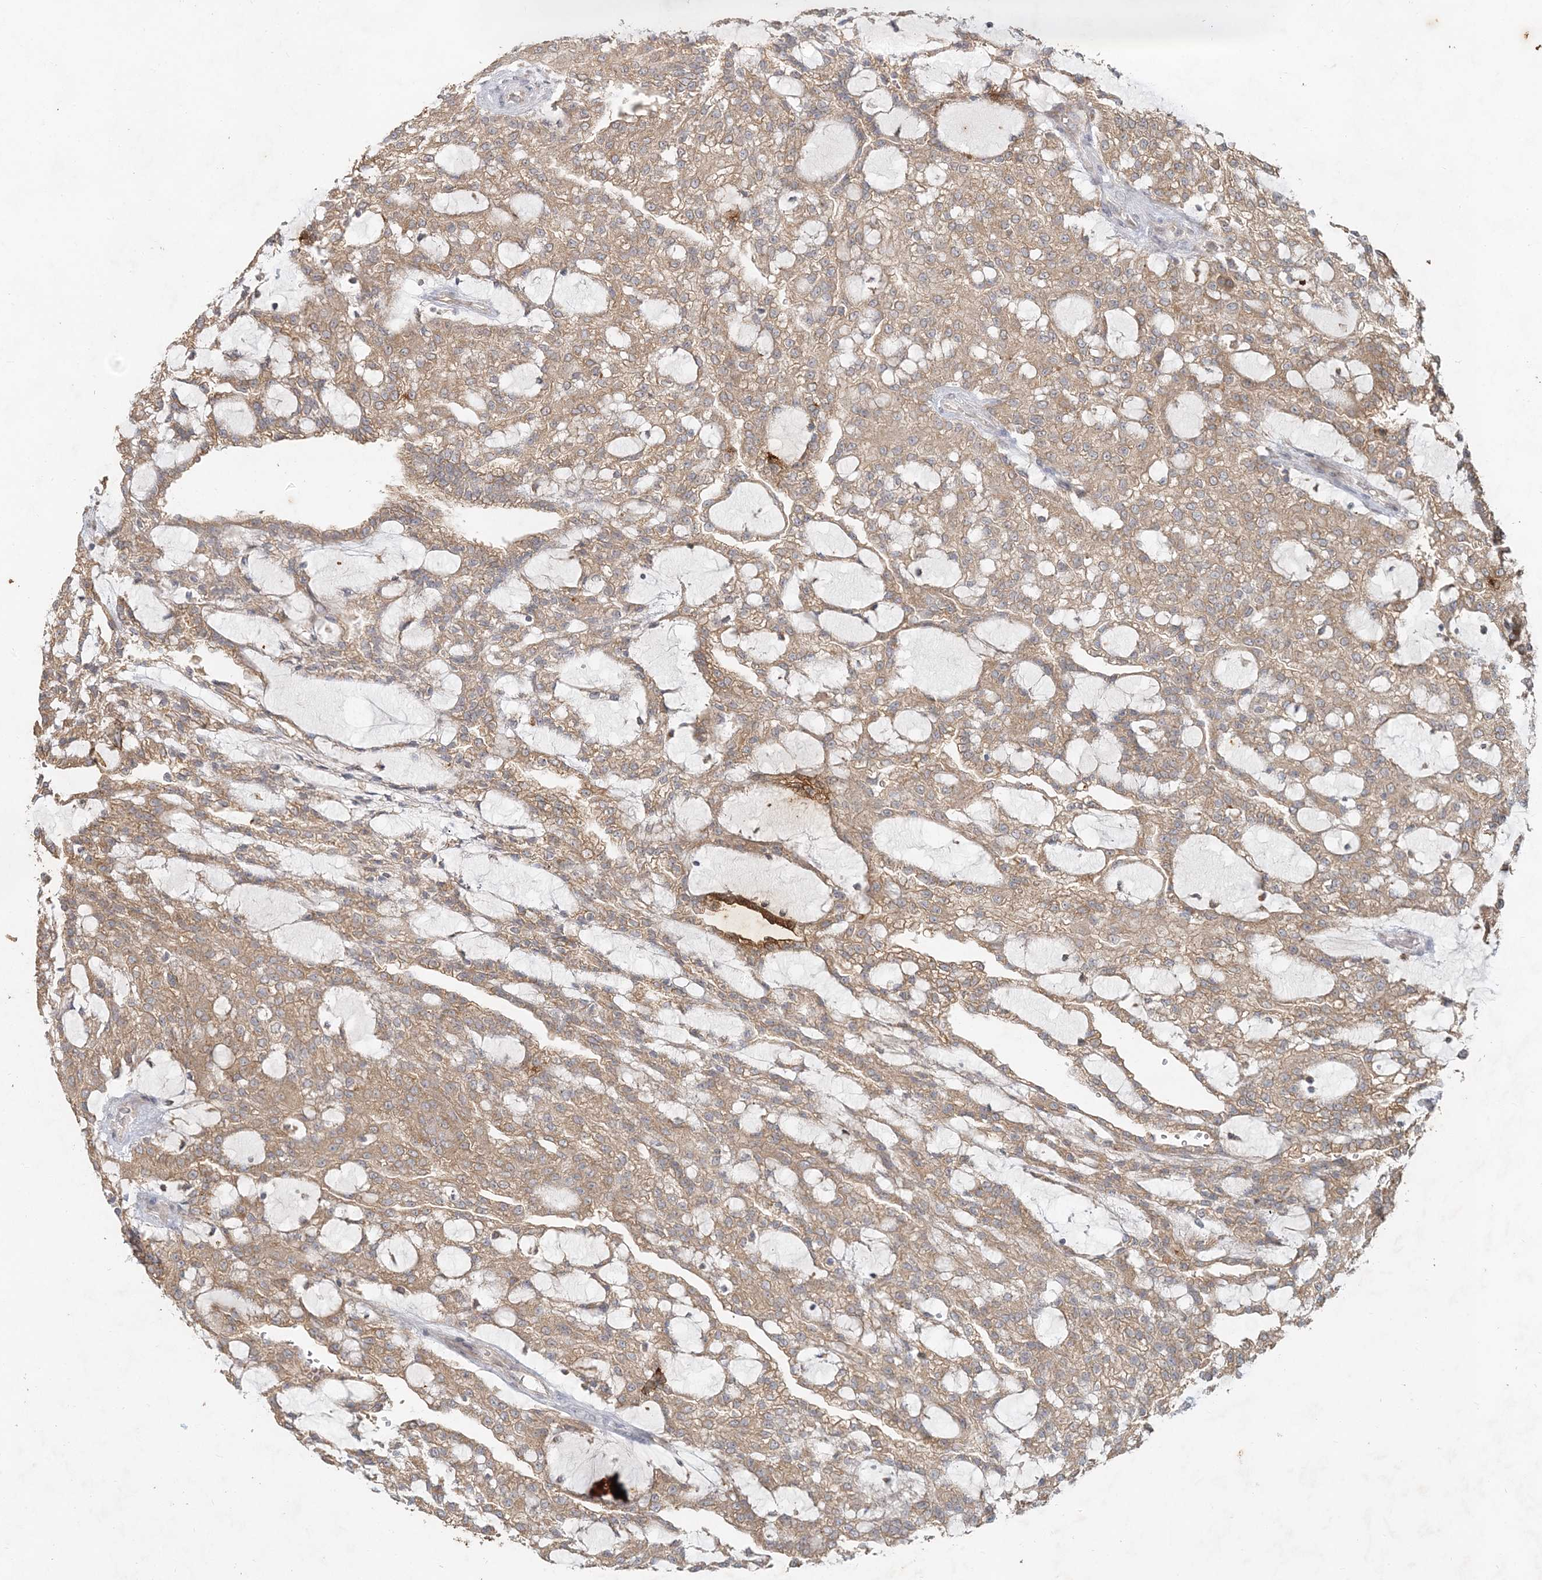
{"staining": {"intensity": "moderate", "quantity": ">75%", "location": "cytoplasmic/membranous"}, "tissue": "renal cancer", "cell_type": "Tumor cells", "image_type": "cancer", "snomed": [{"axis": "morphology", "description": "Adenocarcinoma, NOS"}, {"axis": "topography", "description": "Kidney"}], "caption": "This micrograph displays immunohistochemistry (IHC) staining of adenocarcinoma (renal), with medium moderate cytoplasmic/membranous positivity in about >75% of tumor cells.", "gene": "RAB14", "patient": {"sex": "male", "age": 63}}